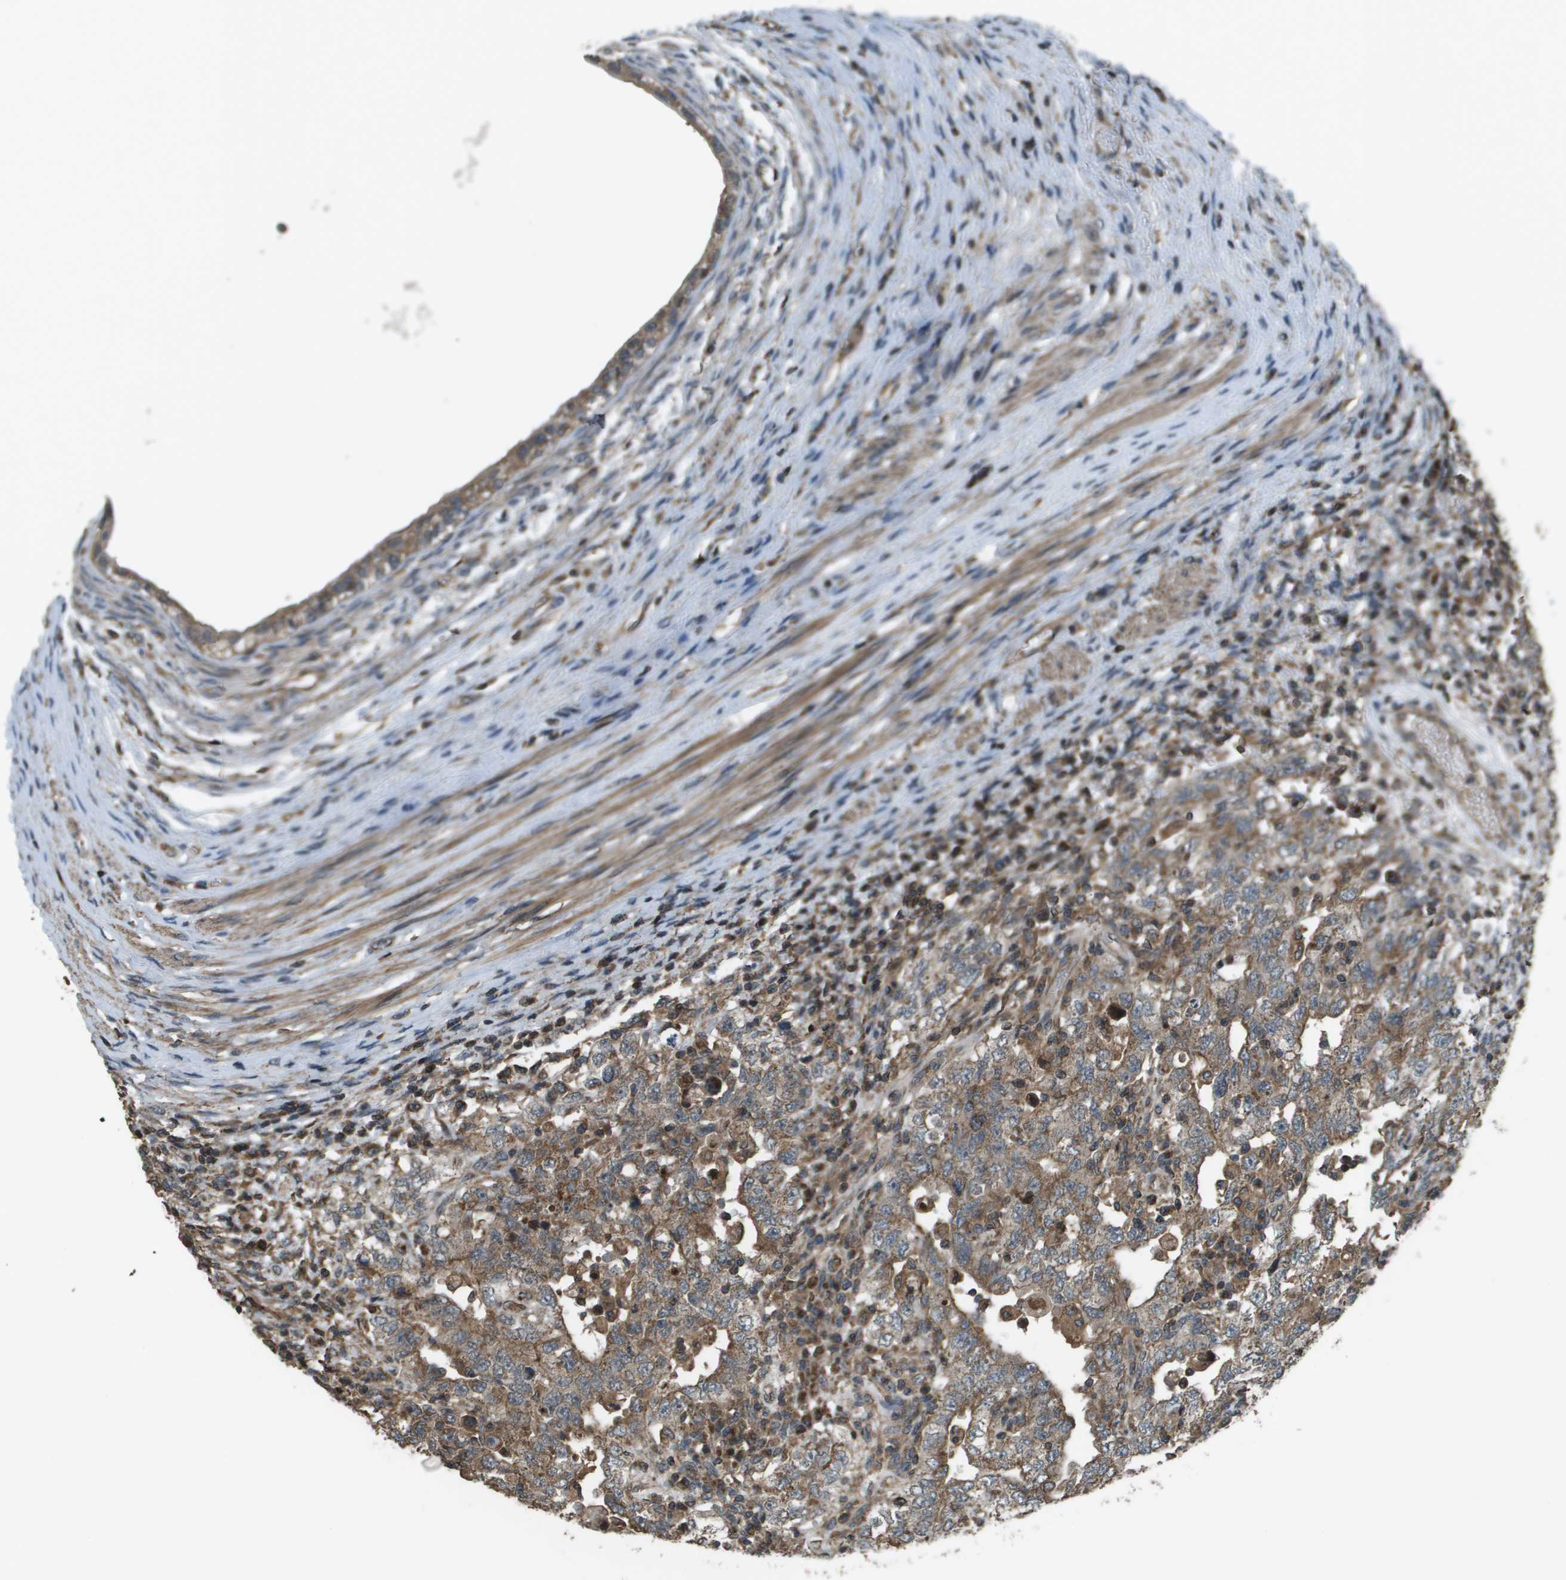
{"staining": {"intensity": "moderate", "quantity": ">75%", "location": "cytoplasmic/membranous"}, "tissue": "testis cancer", "cell_type": "Tumor cells", "image_type": "cancer", "snomed": [{"axis": "morphology", "description": "Carcinoma, Embryonal, NOS"}, {"axis": "topography", "description": "Testis"}], "caption": "Moderate cytoplasmic/membranous positivity is appreciated in about >75% of tumor cells in testis embryonal carcinoma. (DAB (3,3'-diaminobenzidine) IHC, brown staining for protein, blue staining for nuclei).", "gene": "PLPBP", "patient": {"sex": "male", "age": 26}}